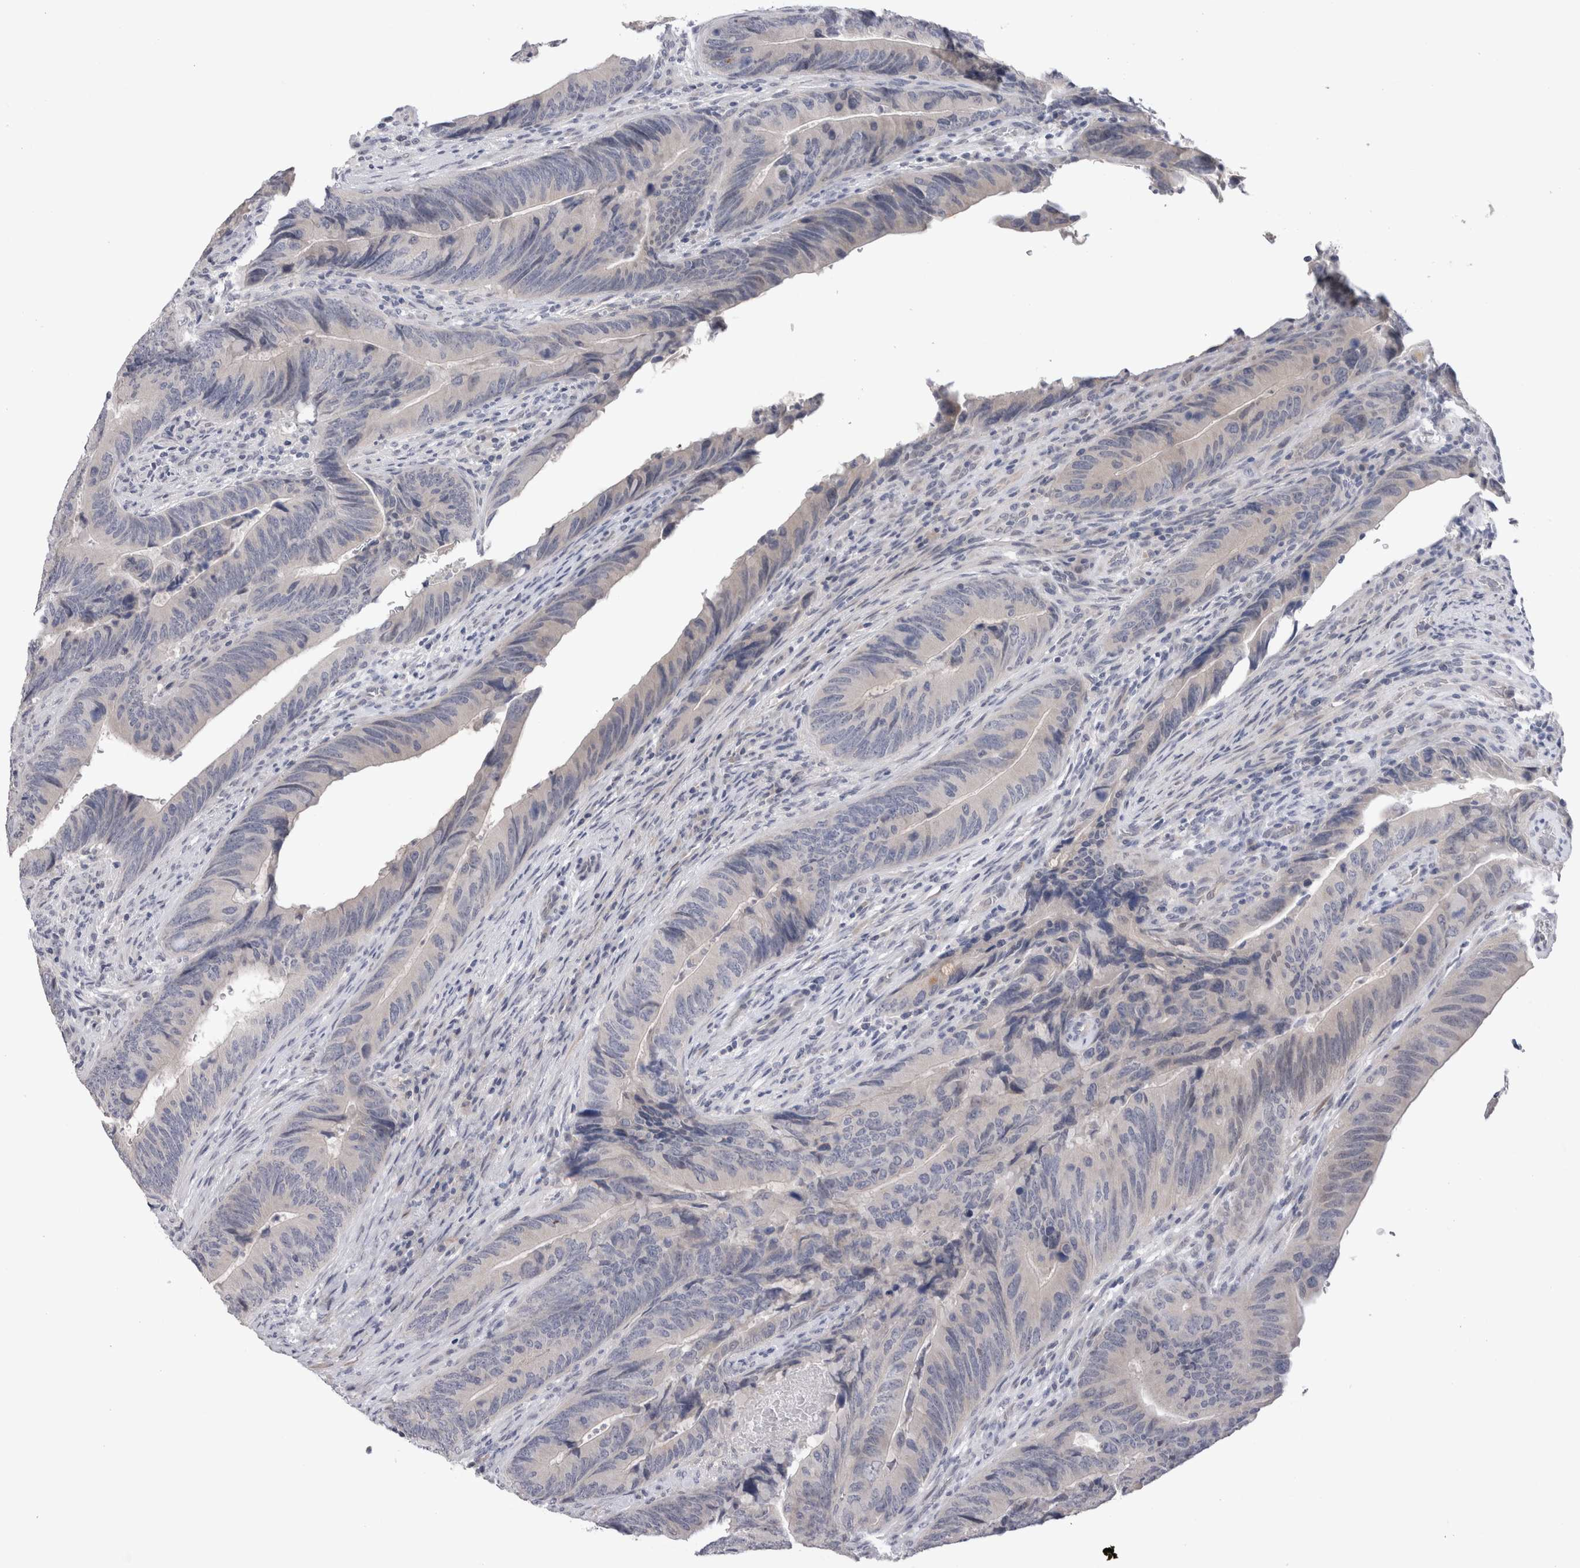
{"staining": {"intensity": "negative", "quantity": "none", "location": "none"}, "tissue": "colorectal cancer", "cell_type": "Tumor cells", "image_type": "cancer", "snomed": [{"axis": "morphology", "description": "Normal tissue, NOS"}, {"axis": "morphology", "description": "Adenocarcinoma, NOS"}, {"axis": "topography", "description": "Colon"}], "caption": "A high-resolution micrograph shows IHC staining of colorectal cancer, which exhibits no significant staining in tumor cells.", "gene": "CRYBG1", "patient": {"sex": "male", "age": 56}}